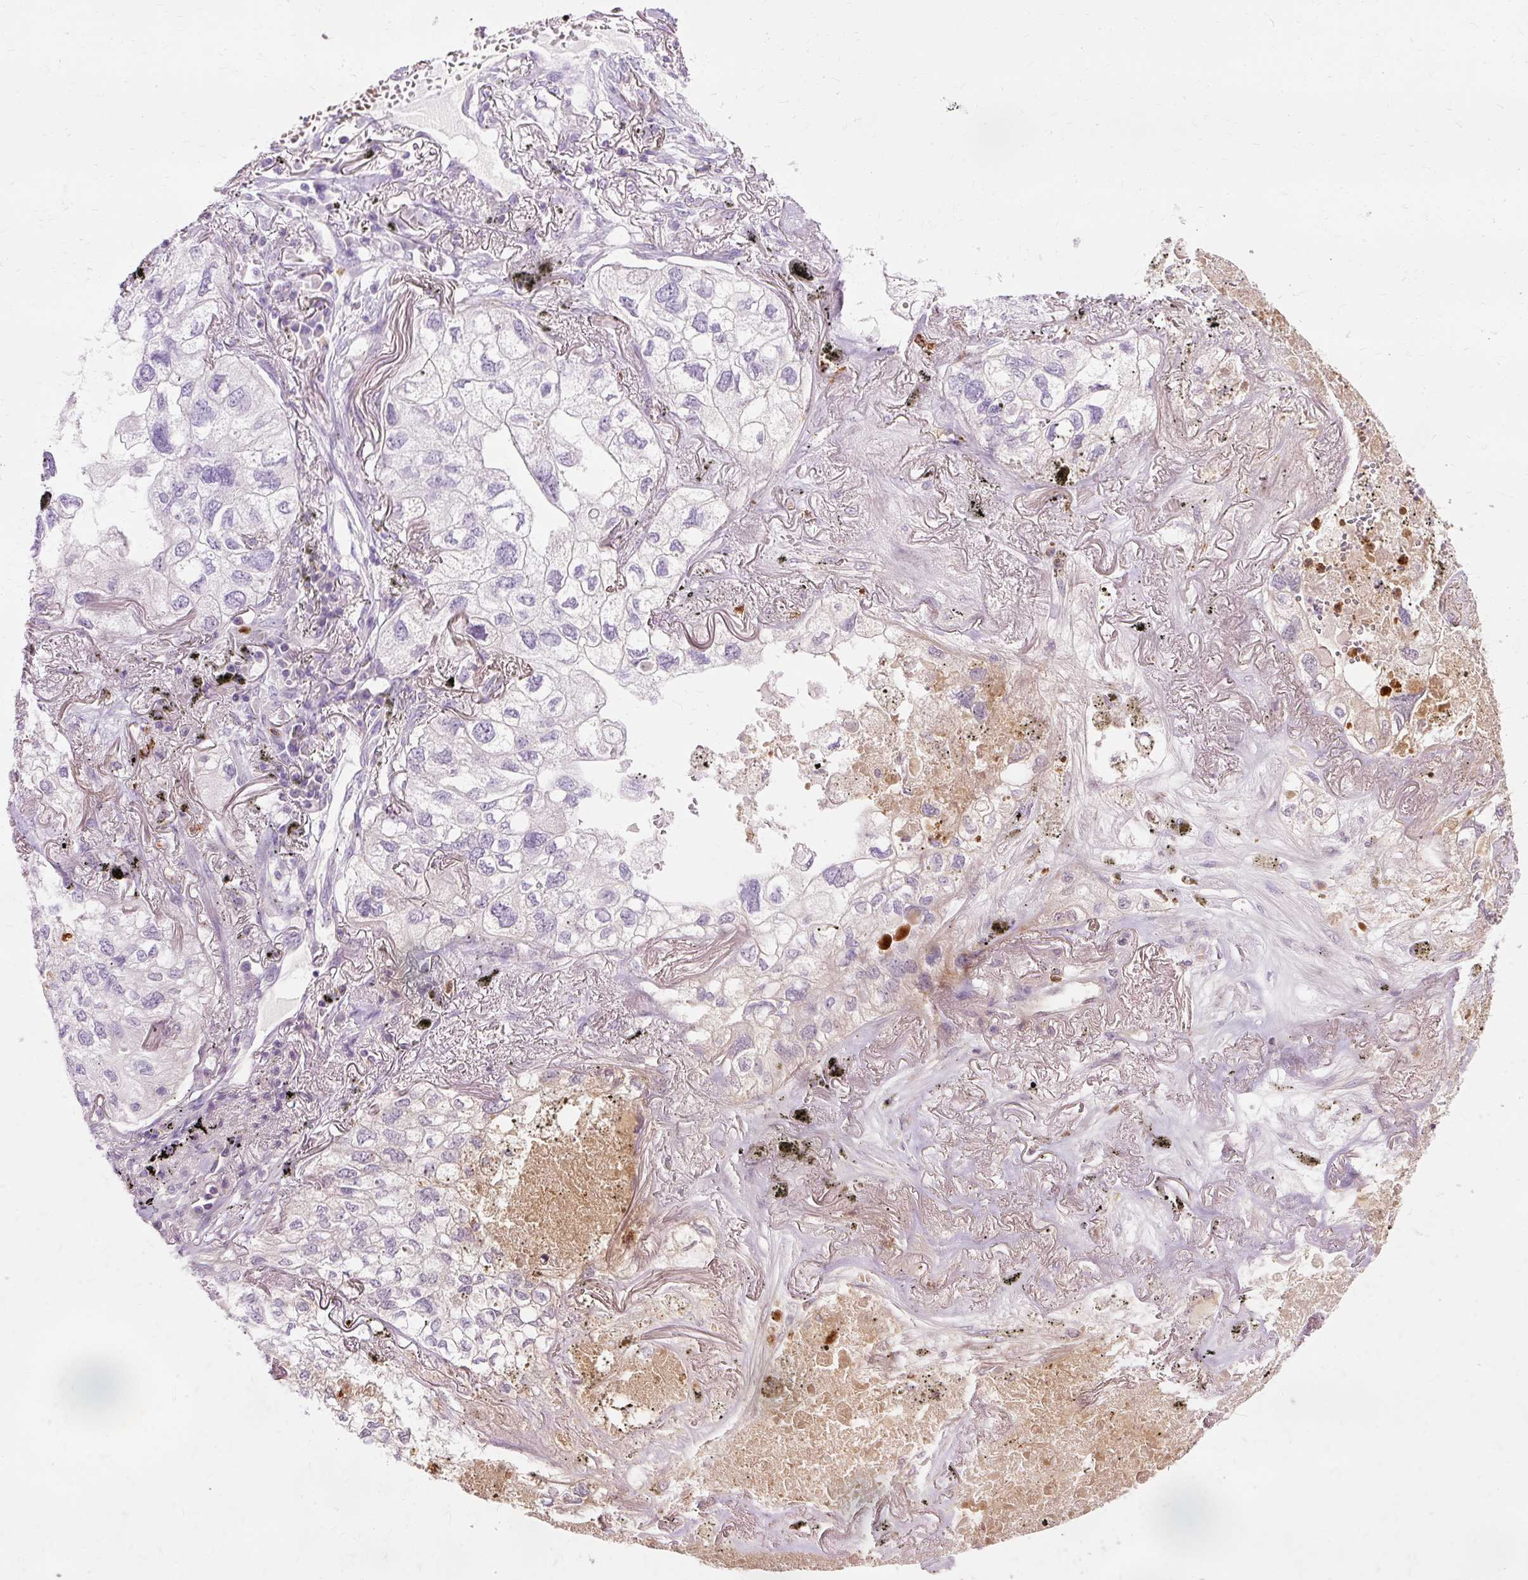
{"staining": {"intensity": "negative", "quantity": "none", "location": "none"}, "tissue": "lung cancer", "cell_type": "Tumor cells", "image_type": "cancer", "snomed": [{"axis": "morphology", "description": "Adenocarcinoma, NOS"}, {"axis": "topography", "description": "Lung"}], "caption": "Immunohistochemistry (IHC) photomicrograph of neoplastic tissue: human lung cancer (adenocarcinoma) stained with DAB displays no significant protein expression in tumor cells. The staining is performed using DAB brown chromogen with nuclei counter-stained in using hematoxylin.", "gene": "DEFA1", "patient": {"sex": "male", "age": 65}}